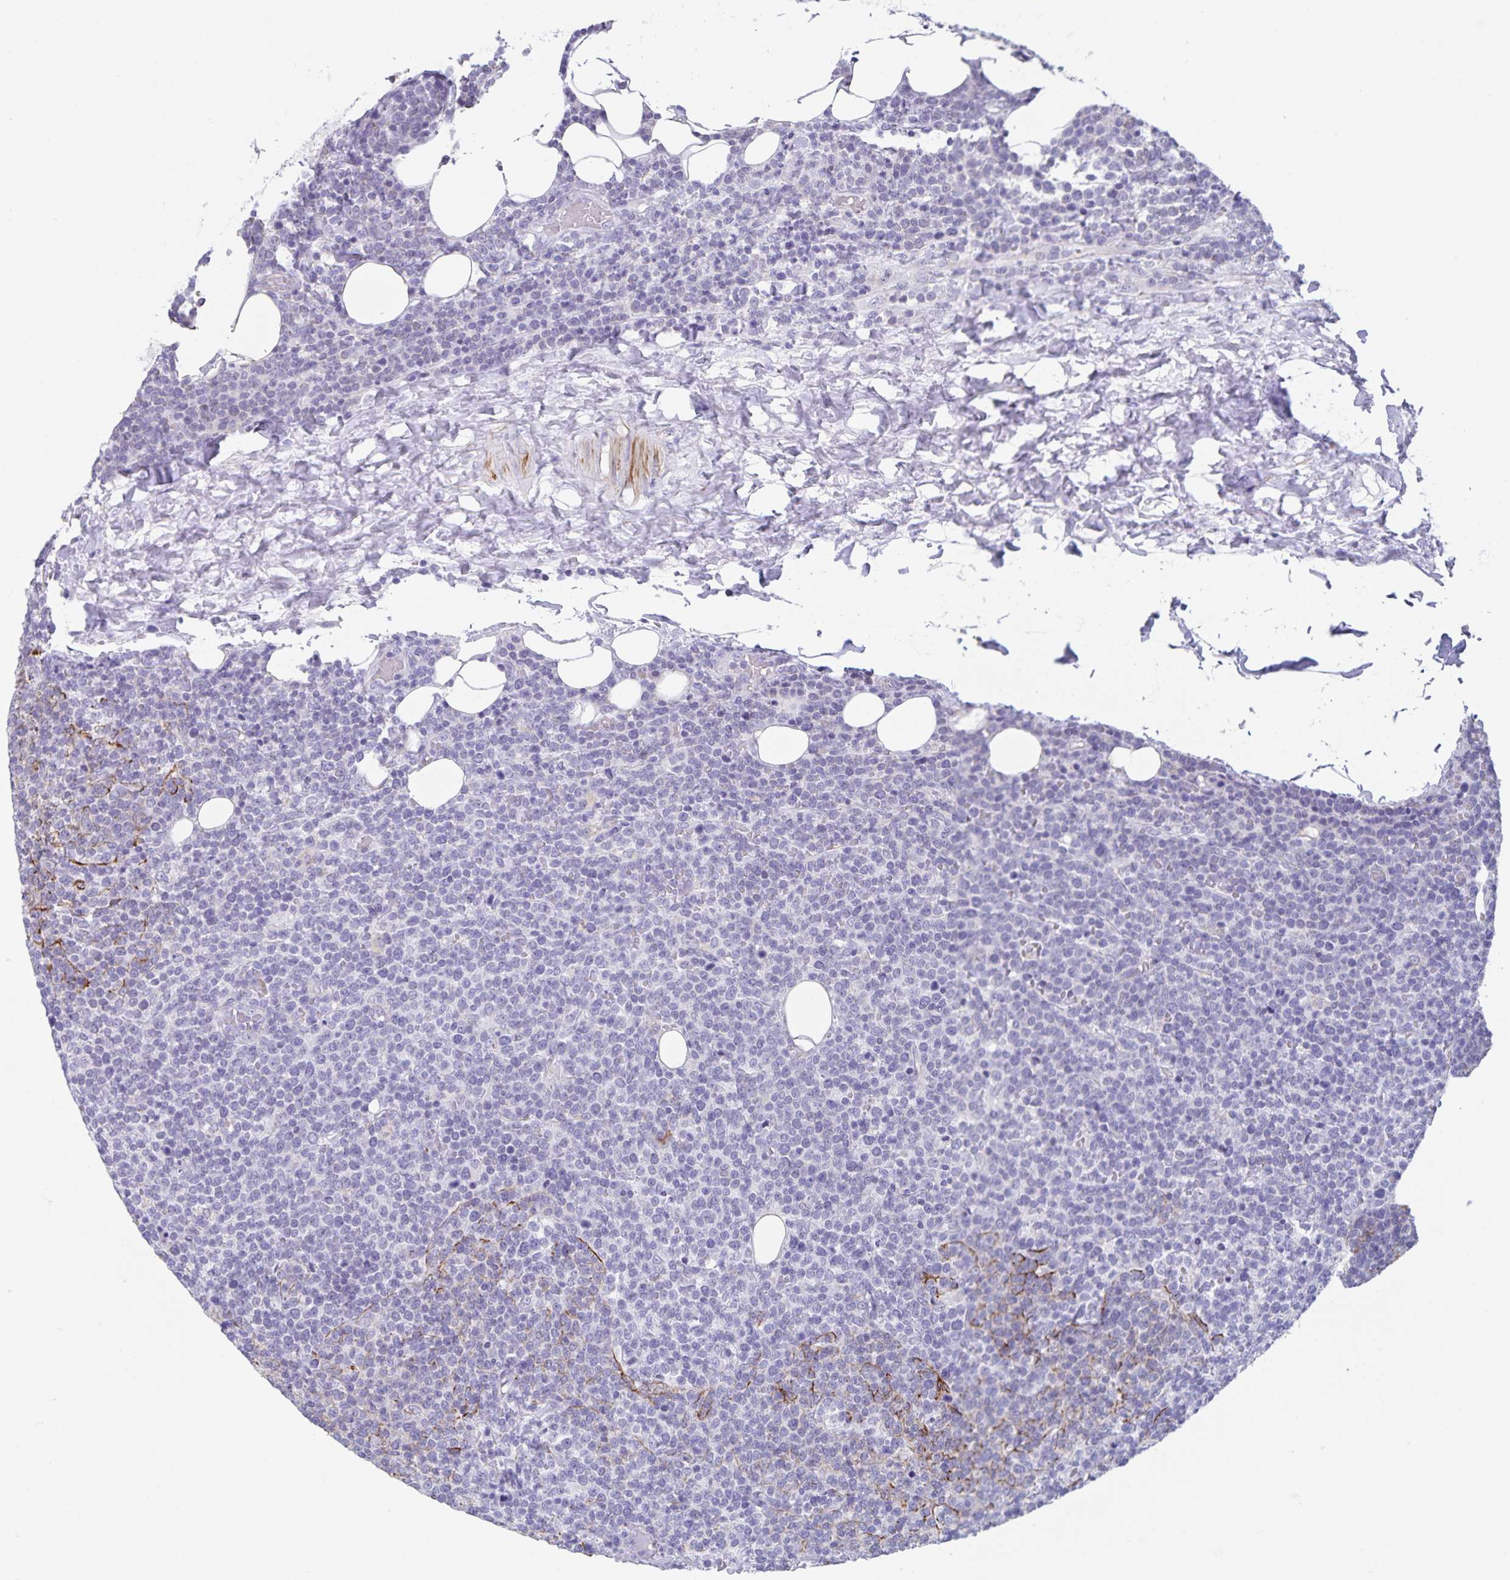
{"staining": {"intensity": "negative", "quantity": "none", "location": "none"}, "tissue": "lymphoma", "cell_type": "Tumor cells", "image_type": "cancer", "snomed": [{"axis": "morphology", "description": "Malignant lymphoma, non-Hodgkin's type, High grade"}, {"axis": "topography", "description": "Lymph node"}], "caption": "A photomicrograph of lymphoma stained for a protein exhibits no brown staining in tumor cells.", "gene": "SYNM", "patient": {"sex": "male", "age": 61}}